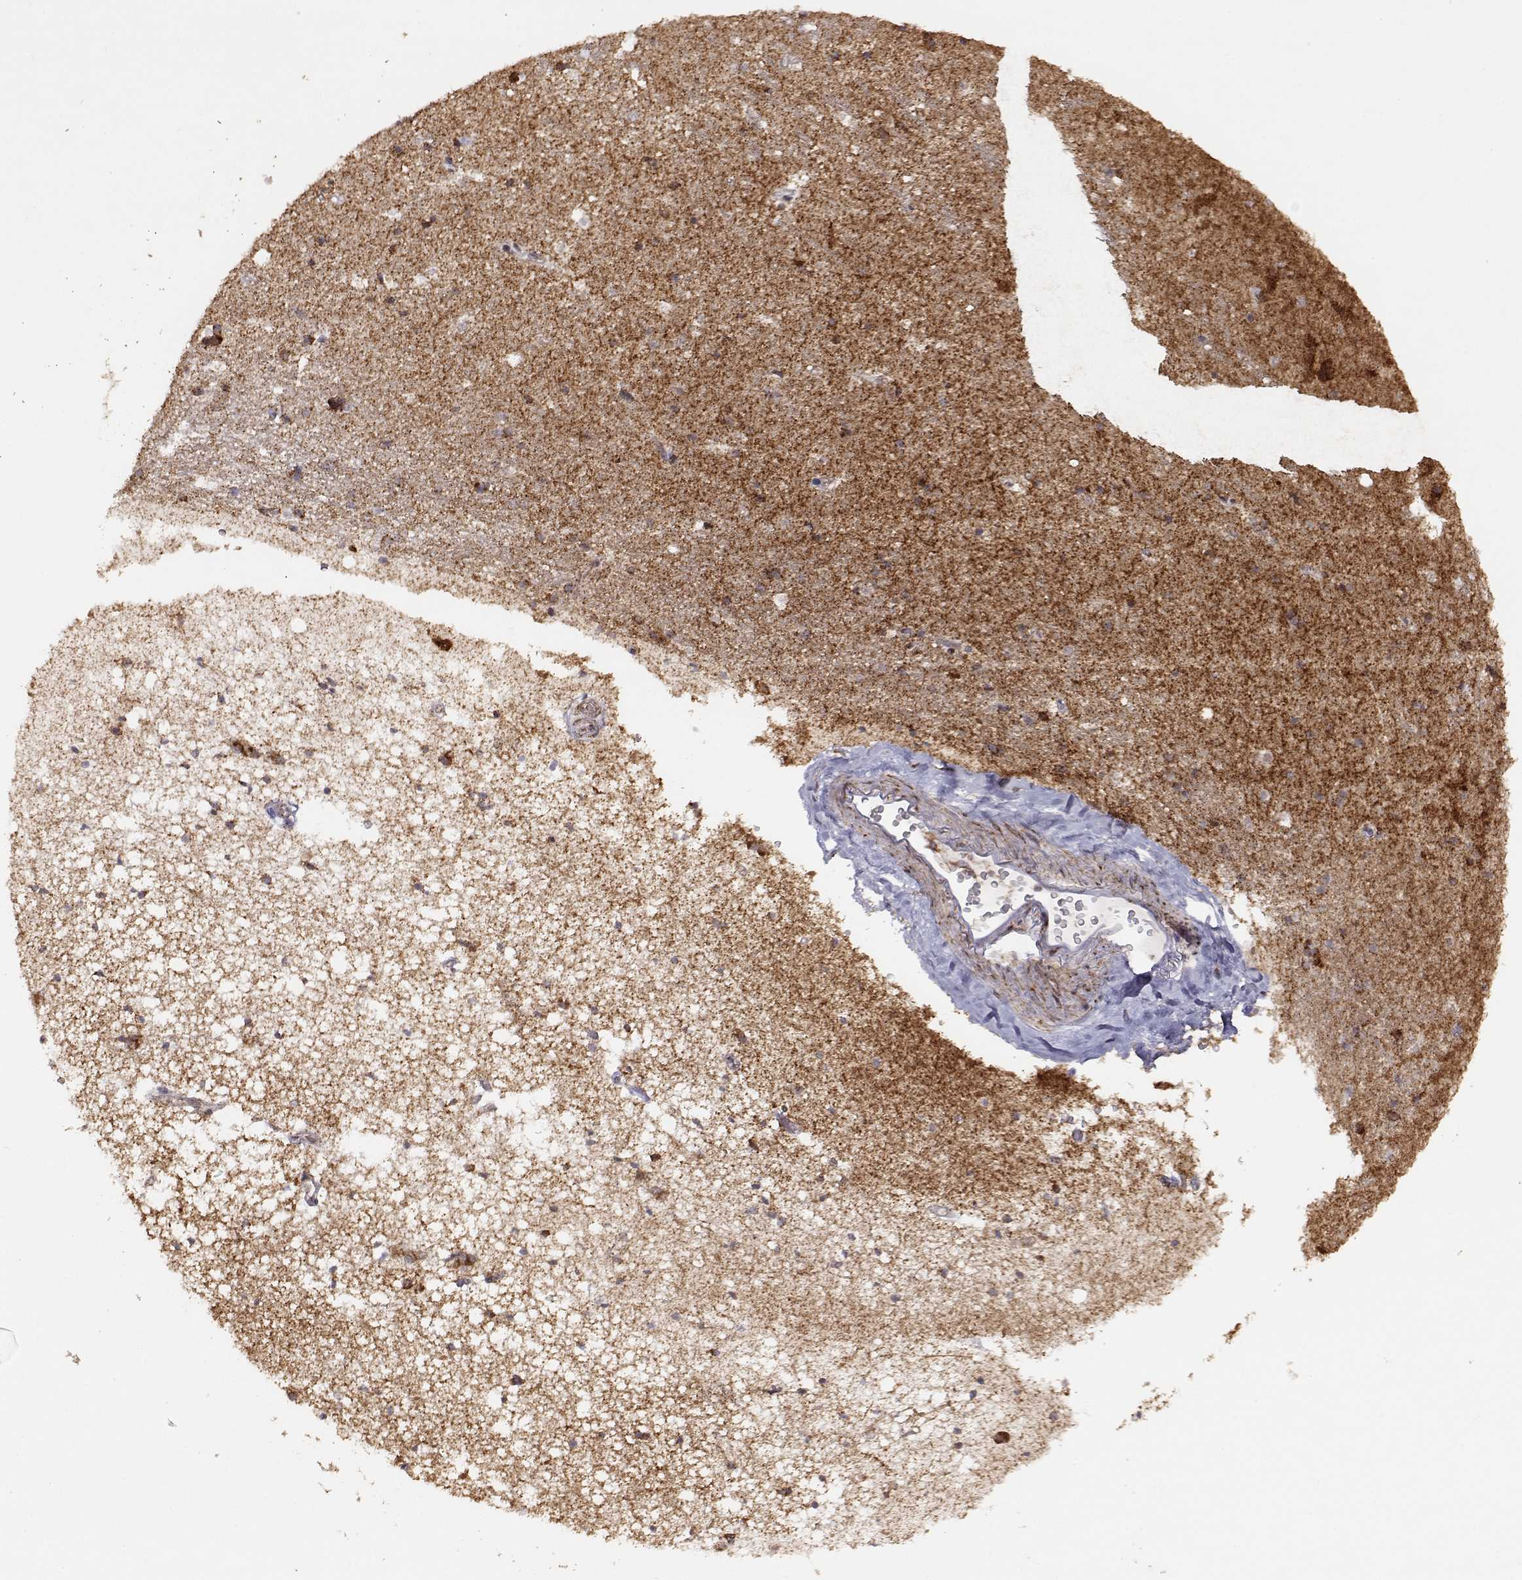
{"staining": {"intensity": "weak", "quantity": ">75%", "location": "cytoplasmic/membranous"}, "tissue": "hippocampus", "cell_type": "Glial cells", "image_type": "normal", "snomed": [{"axis": "morphology", "description": "Normal tissue, NOS"}, {"axis": "topography", "description": "Hippocampus"}], "caption": "A low amount of weak cytoplasmic/membranous positivity is identified in about >75% of glial cells in unremarkable hippocampus.", "gene": "EXOG", "patient": {"sex": "male", "age": 44}}